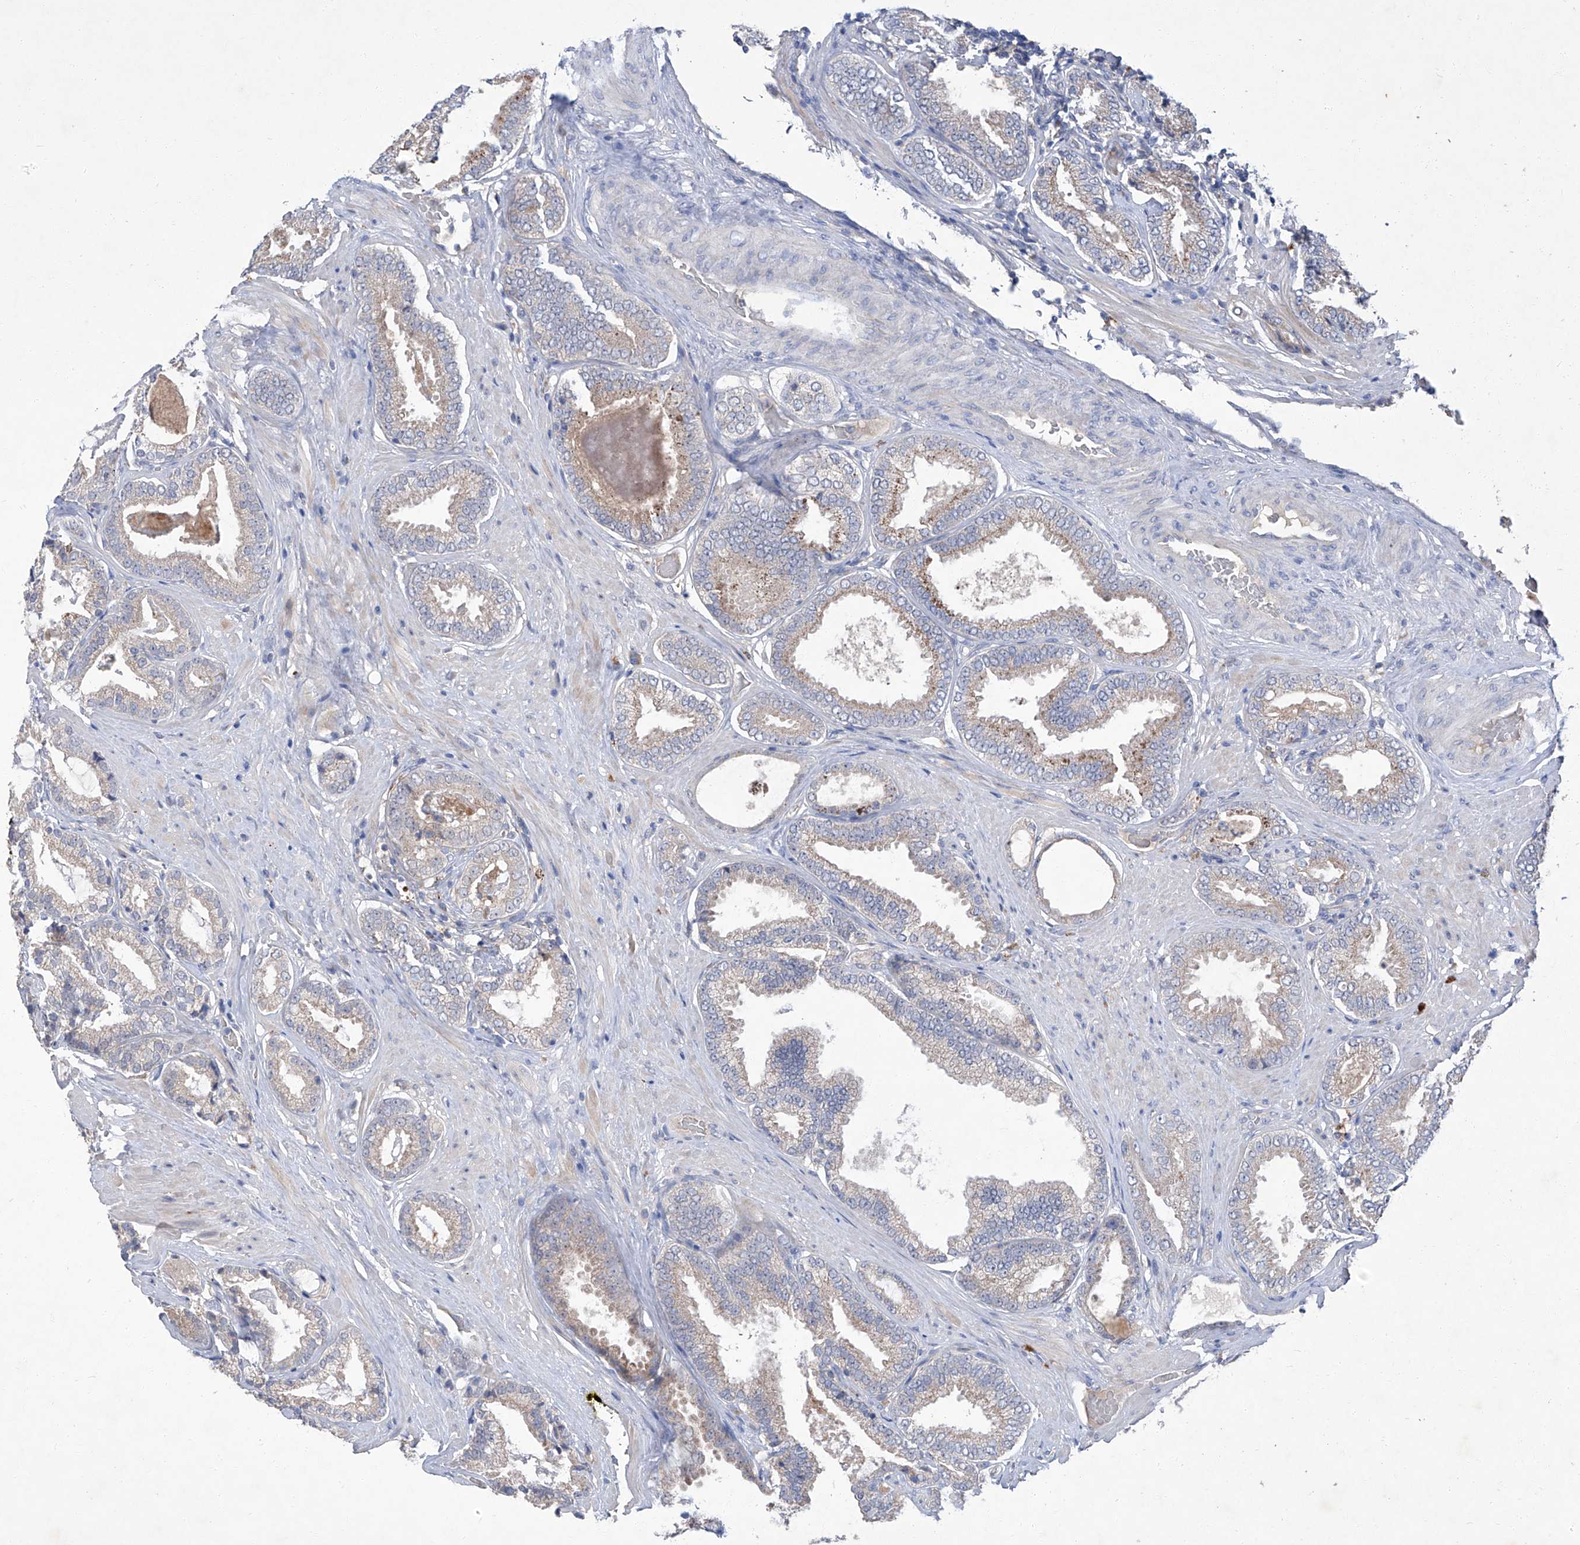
{"staining": {"intensity": "weak", "quantity": "25%-75%", "location": "cytoplasmic/membranous"}, "tissue": "prostate cancer", "cell_type": "Tumor cells", "image_type": "cancer", "snomed": [{"axis": "morphology", "description": "Adenocarcinoma, Low grade"}, {"axis": "topography", "description": "Prostate"}], "caption": "Immunohistochemical staining of prostate adenocarcinoma (low-grade) exhibits low levels of weak cytoplasmic/membranous protein staining in approximately 25%-75% of tumor cells. The protein is stained brown, and the nuclei are stained in blue (DAB IHC with brightfield microscopy, high magnification).", "gene": "SBK2", "patient": {"sex": "male", "age": 71}}